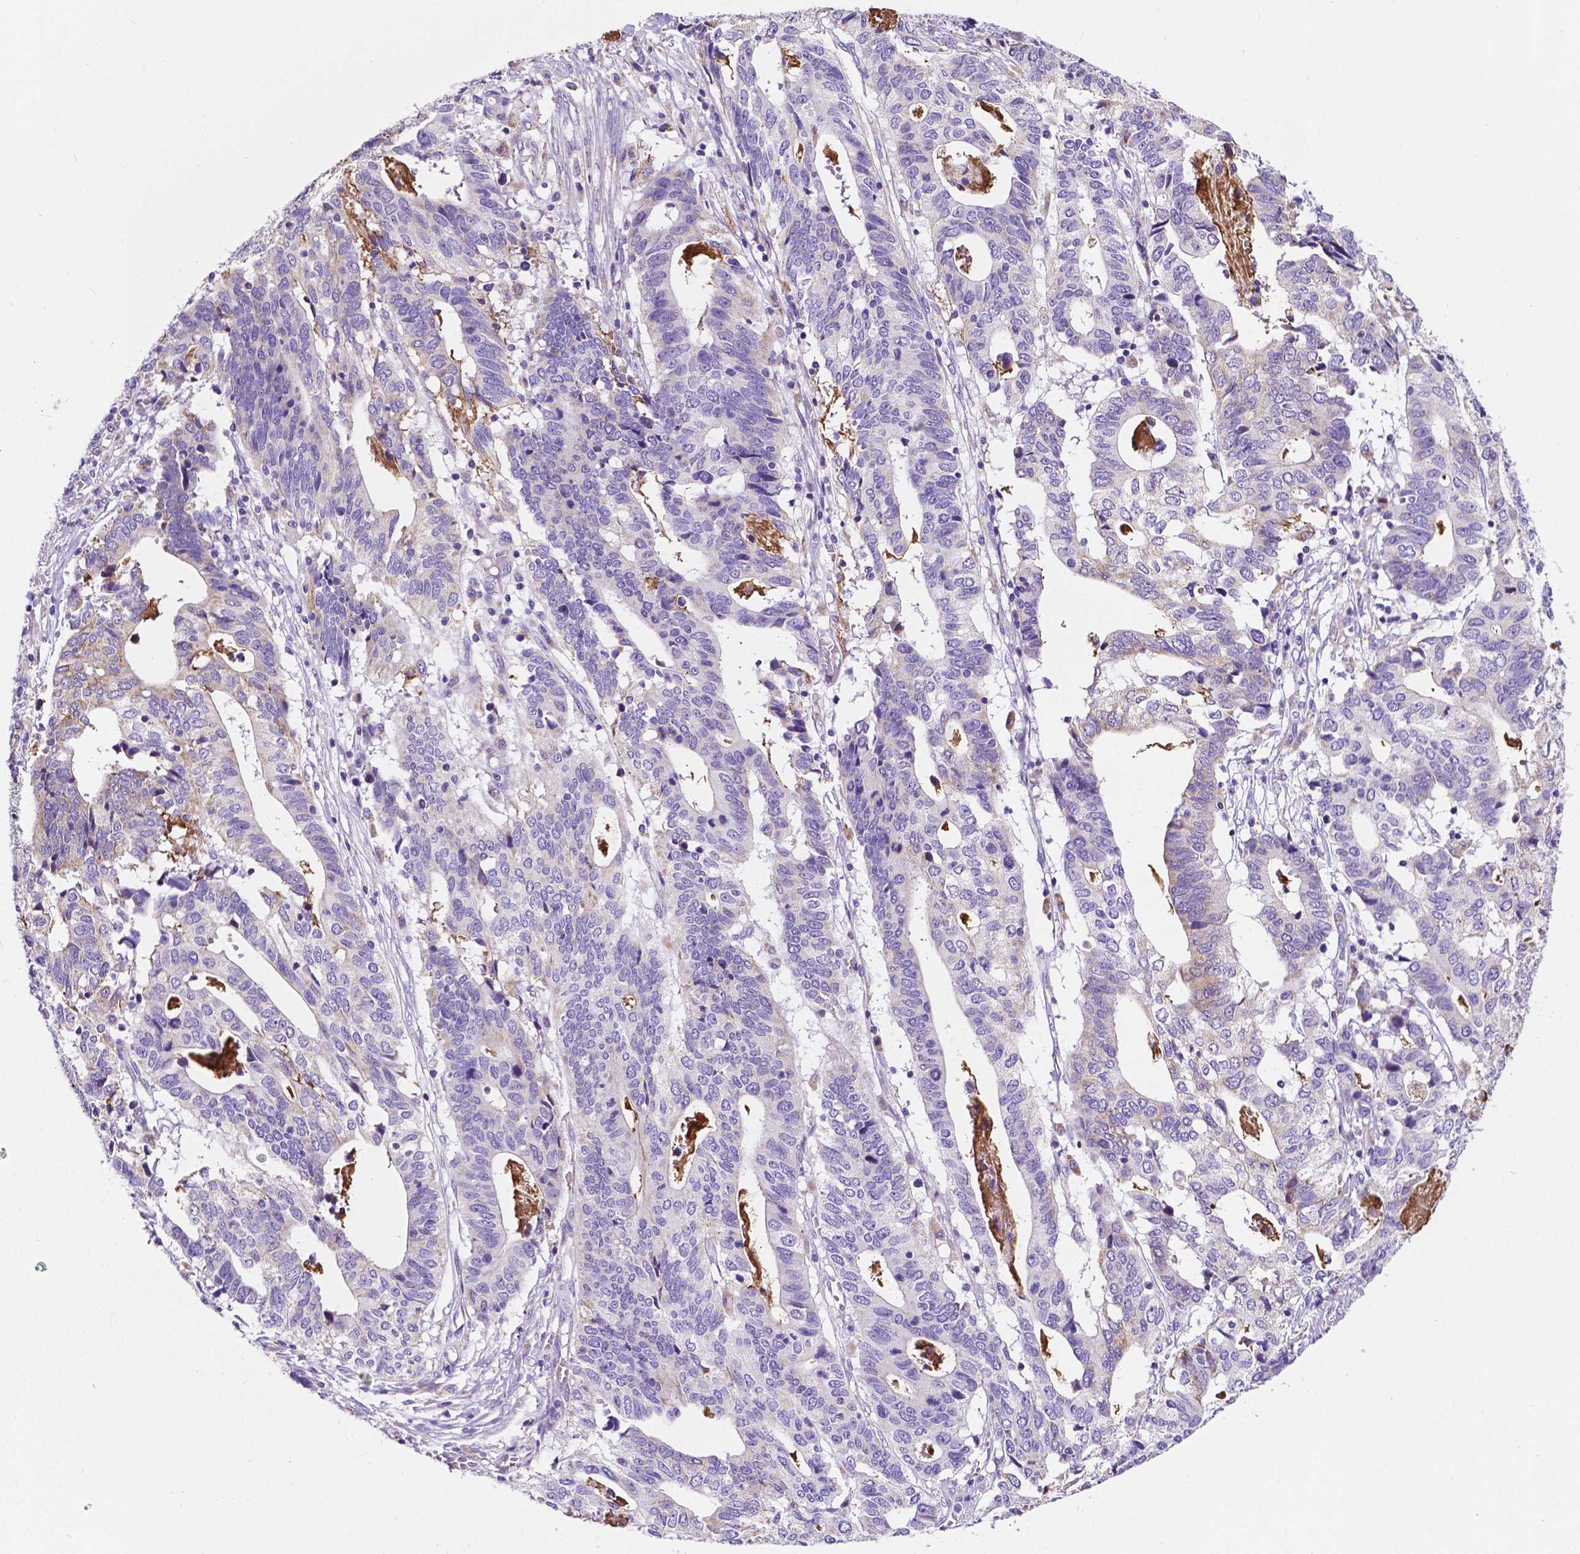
{"staining": {"intensity": "negative", "quantity": "none", "location": "none"}, "tissue": "stomach cancer", "cell_type": "Tumor cells", "image_type": "cancer", "snomed": [{"axis": "morphology", "description": "Adenocarcinoma, NOS"}, {"axis": "topography", "description": "Stomach, upper"}], "caption": "Human stomach adenocarcinoma stained for a protein using immunohistochemistry (IHC) displays no positivity in tumor cells.", "gene": "TRPV5", "patient": {"sex": "female", "age": 67}}